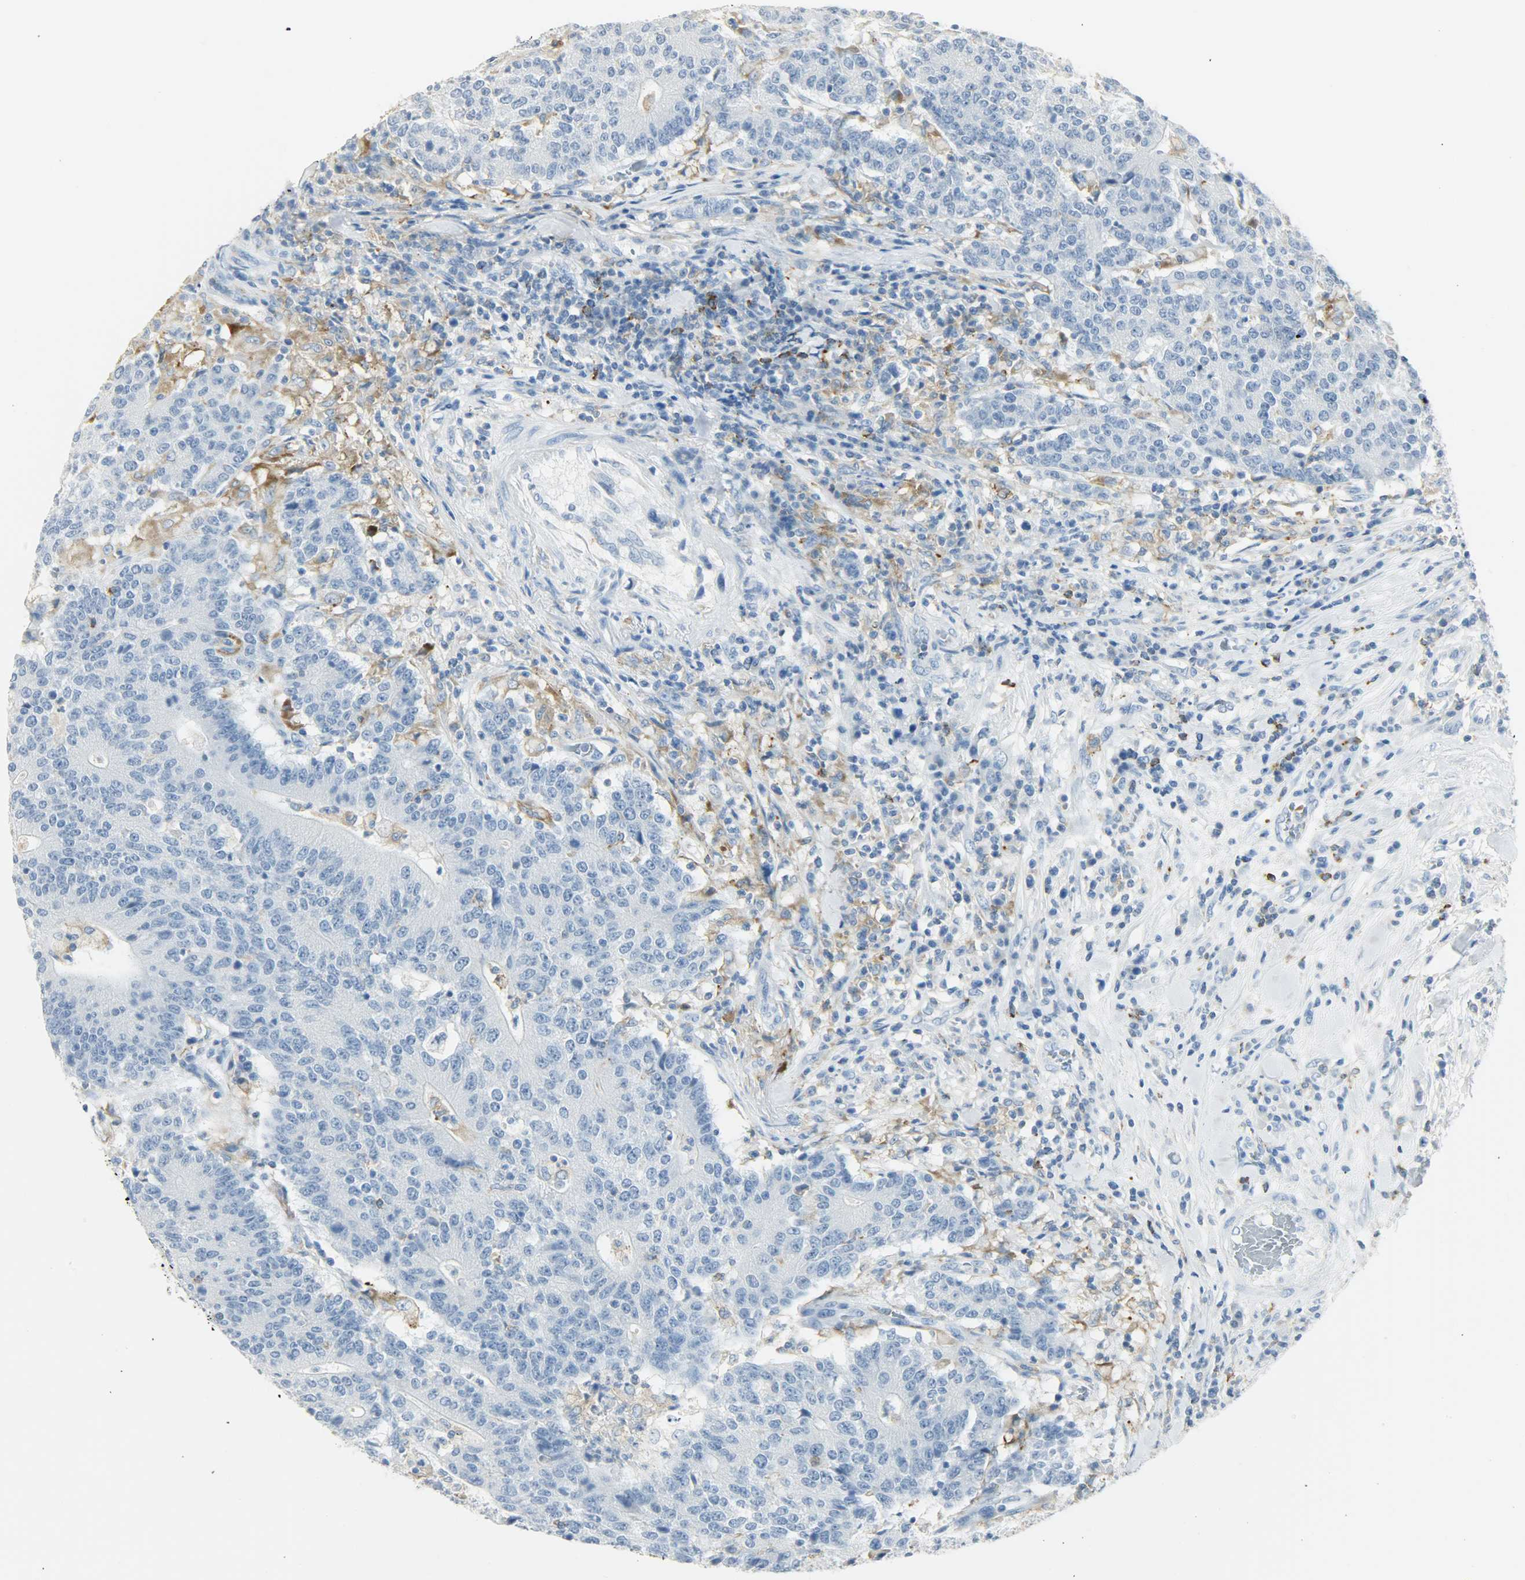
{"staining": {"intensity": "negative", "quantity": "none", "location": "none"}, "tissue": "colorectal cancer", "cell_type": "Tumor cells", "image_type": "cancer", "snomed": [{"axis": "morphology", "description": "Normal tissue, NOS"}, {"axis": "morphology", "description": "Adenocarcinoma, NOS"}, {"axis": "topography", "description": "Colon"}], "caption": "Tumor cells show no significant protein positivity in colorectal adenocarcinoma. (DAB immunohistochemistry (IHC) visualized using brightfield microscopy, high magnification).", "gene": "PTPN6", "patient": {"sex": "female", "age": 75}}